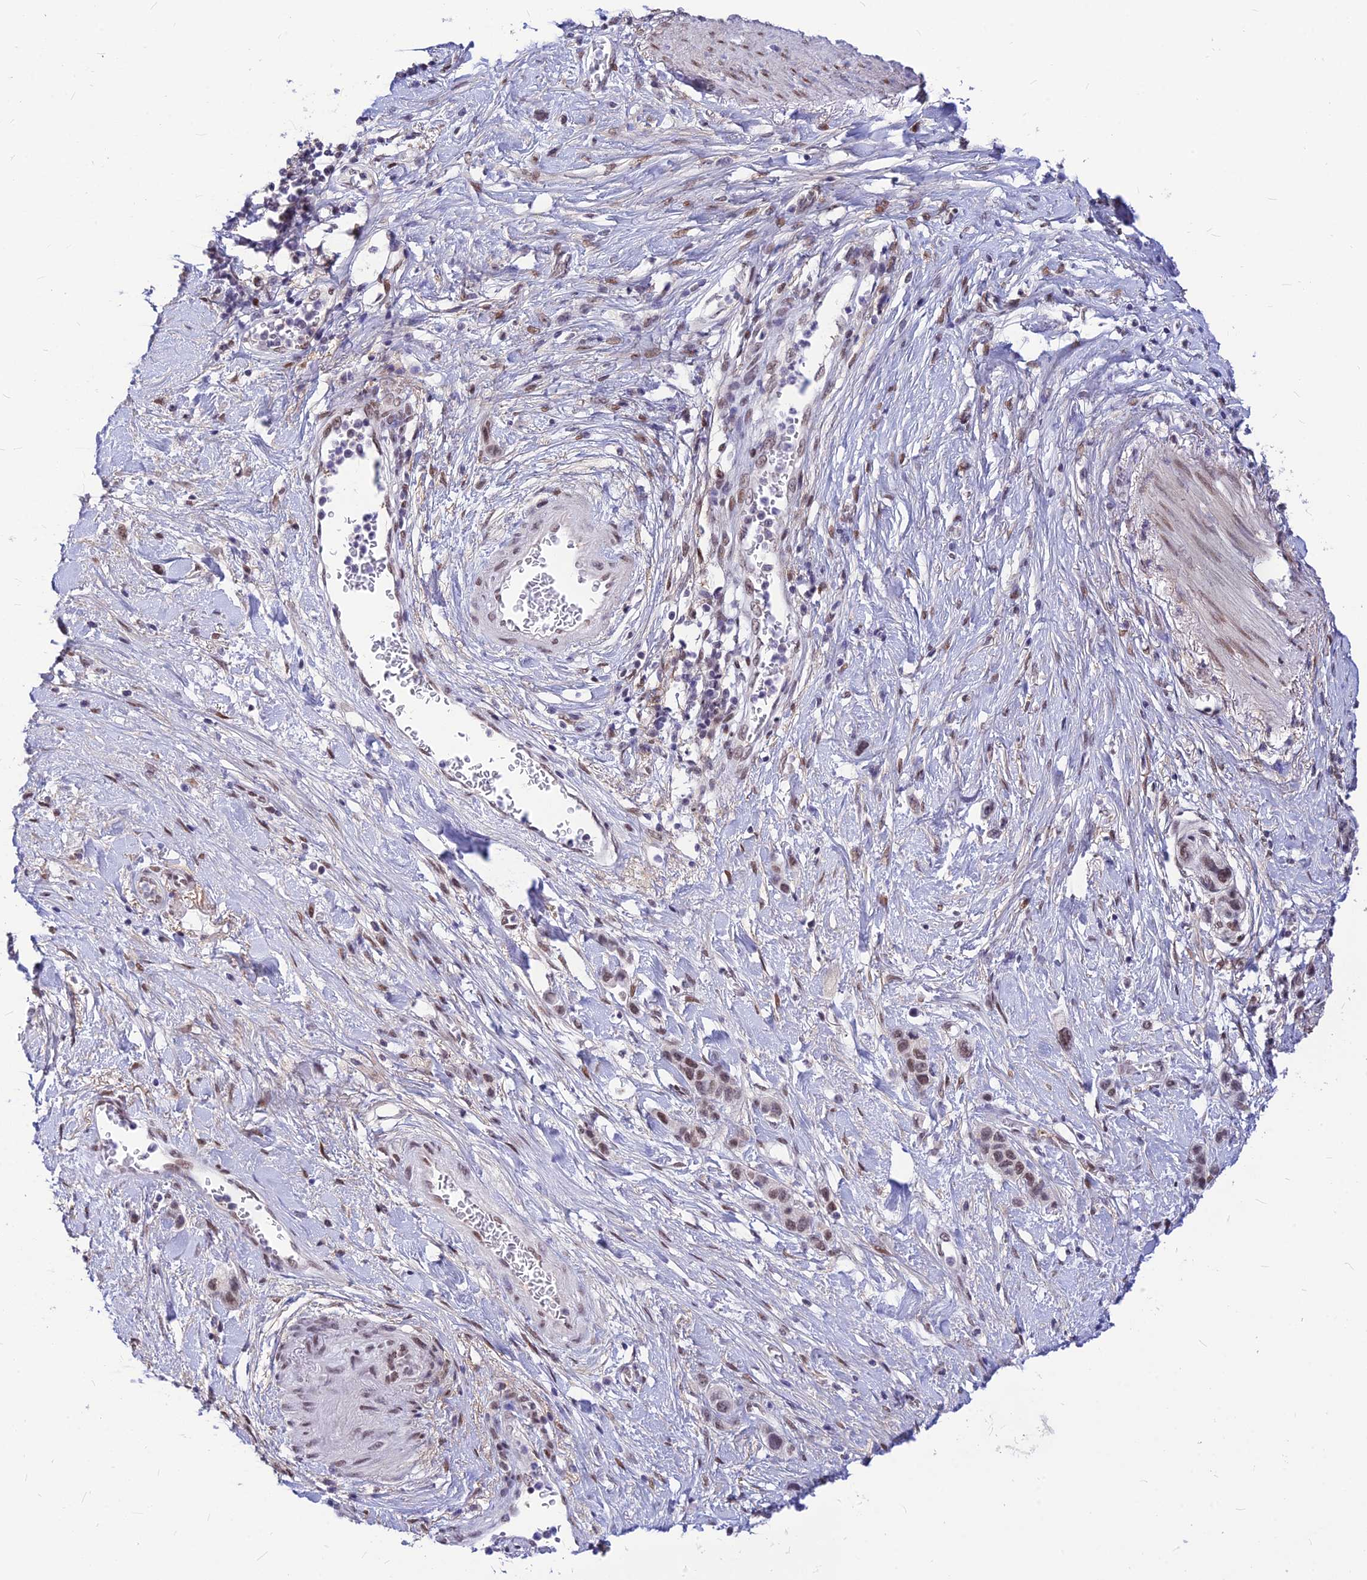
{"staining": {"intensity": "weak", "quantity": ">75%", "location": "nuclear"}, "tissue": "stomach cancer", "cell_type": "Tumor cells", "image_type": "cancer", "snomed": [{"axis": "morphology", "description": "Adenocarcinoma, NOS"}, {"axis": "morphology", "description": "Adenocarcinoma, High grade"}, {"axis": "topography", "description": "Stomach, upper"}, {"axis": "topography", "description": "Stomach, lower"}], "caption": "The histopathology image displays staining of high-grade adenocarcinoma (stomach), revealing weak nuclear protein positivity (brown color) within tumor cells.", "gene": "KCTD13", "patient": {"sex": "female", "age": 65}}